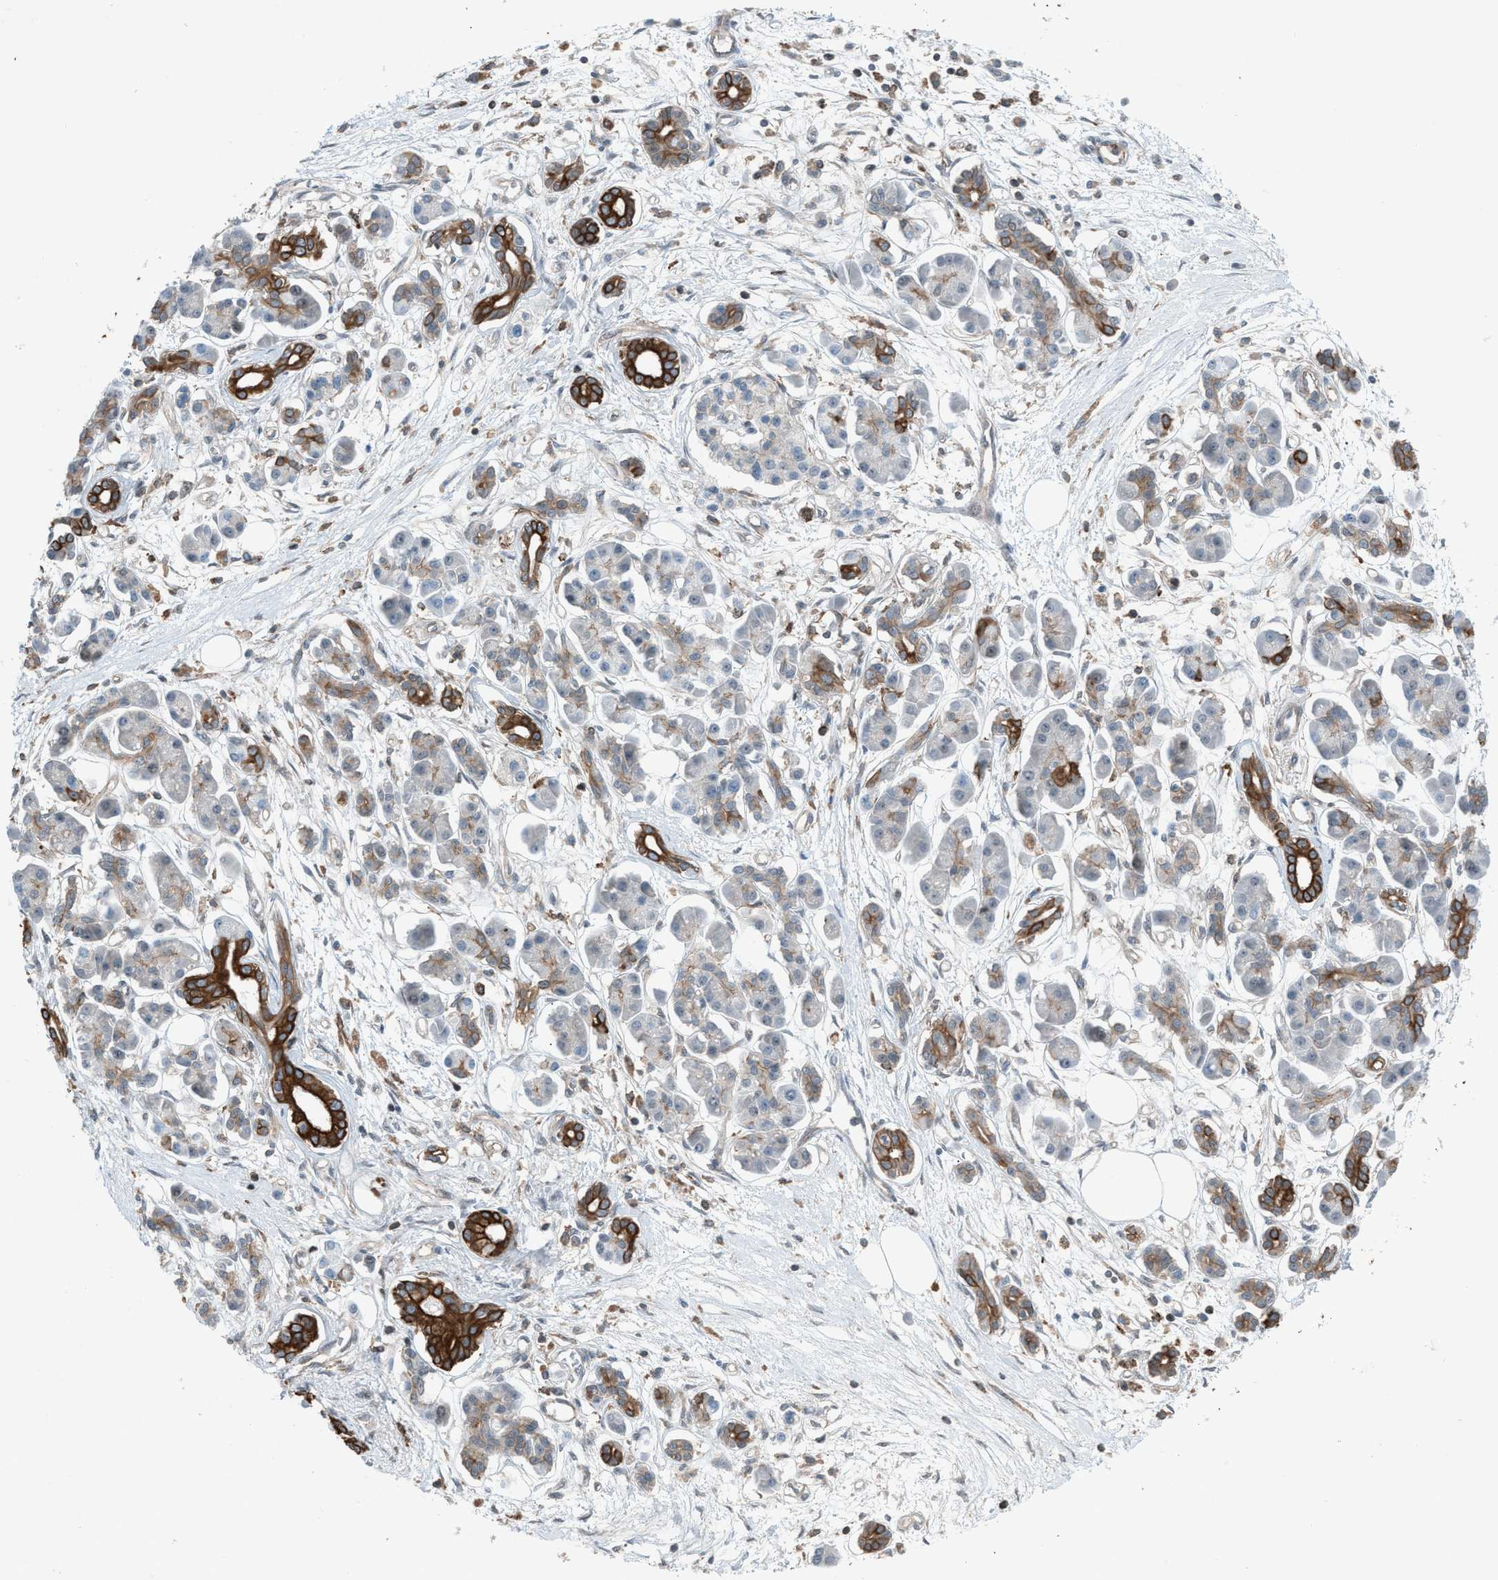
{"staining": {"intensity": "strong", "quantity": "25%-75%", "location": "cytoplasmic/membranous"}, "tissue": "pancreatic cancer", "cell_type": "Tumor cells", "image_type": "cancer", "snomed": [{"axis": "morphology", "description": "Adenocarcinoma, NOS"}, {"axis": "topography", "description": "Pancreas"}], "caption": "Immunohistochemical staining of human pancreatic cancer exhibits high levels of strong cytoplasmic/membranous staining in about 25%-75% of tumor cells.", "gene": "DYRK1A", "patient": {"sex": "female", "age": 77}}